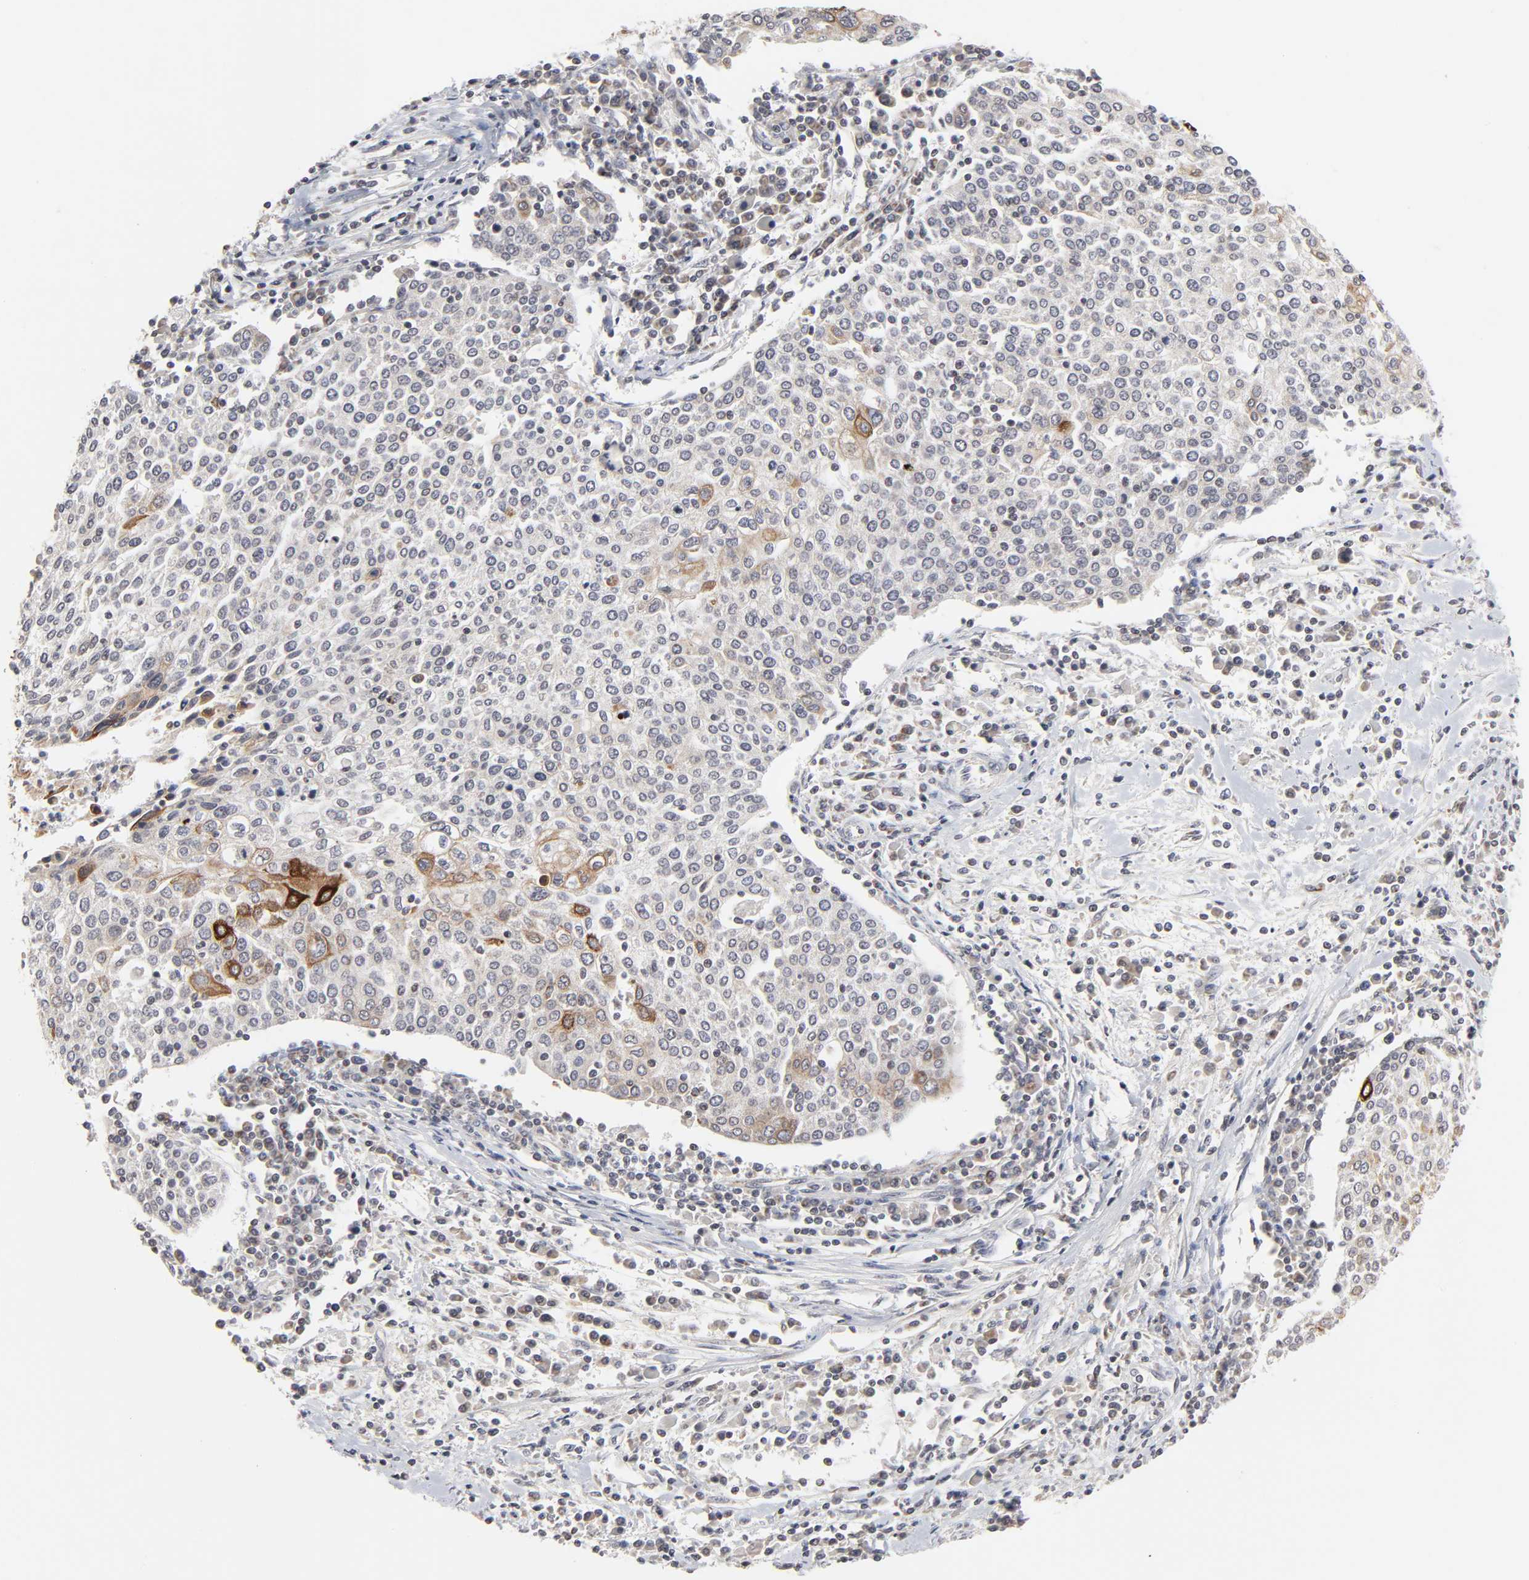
{"staining": {"intensity": "strong", "quantity": ">75%", "location": "cytoplasmic/membranous"}, "tissue": "cervical cancer", "cell_type": "Tumor cells", "image_type": "cancer", "snomed": [{"axis": "morphology", "description": "Squamous cell carcinoma, NOS"}, {"axis": "topography", "description": "Cervix"}], "caption": "Immunohistochemistry of cervical cancer (squamous cell carcinoma) reveals high levels of strong cytoplasmic/membranous expression in about >75% of tumor cells.", "gene": "AUH", "patient": {"sex": "female", "age": 40}}